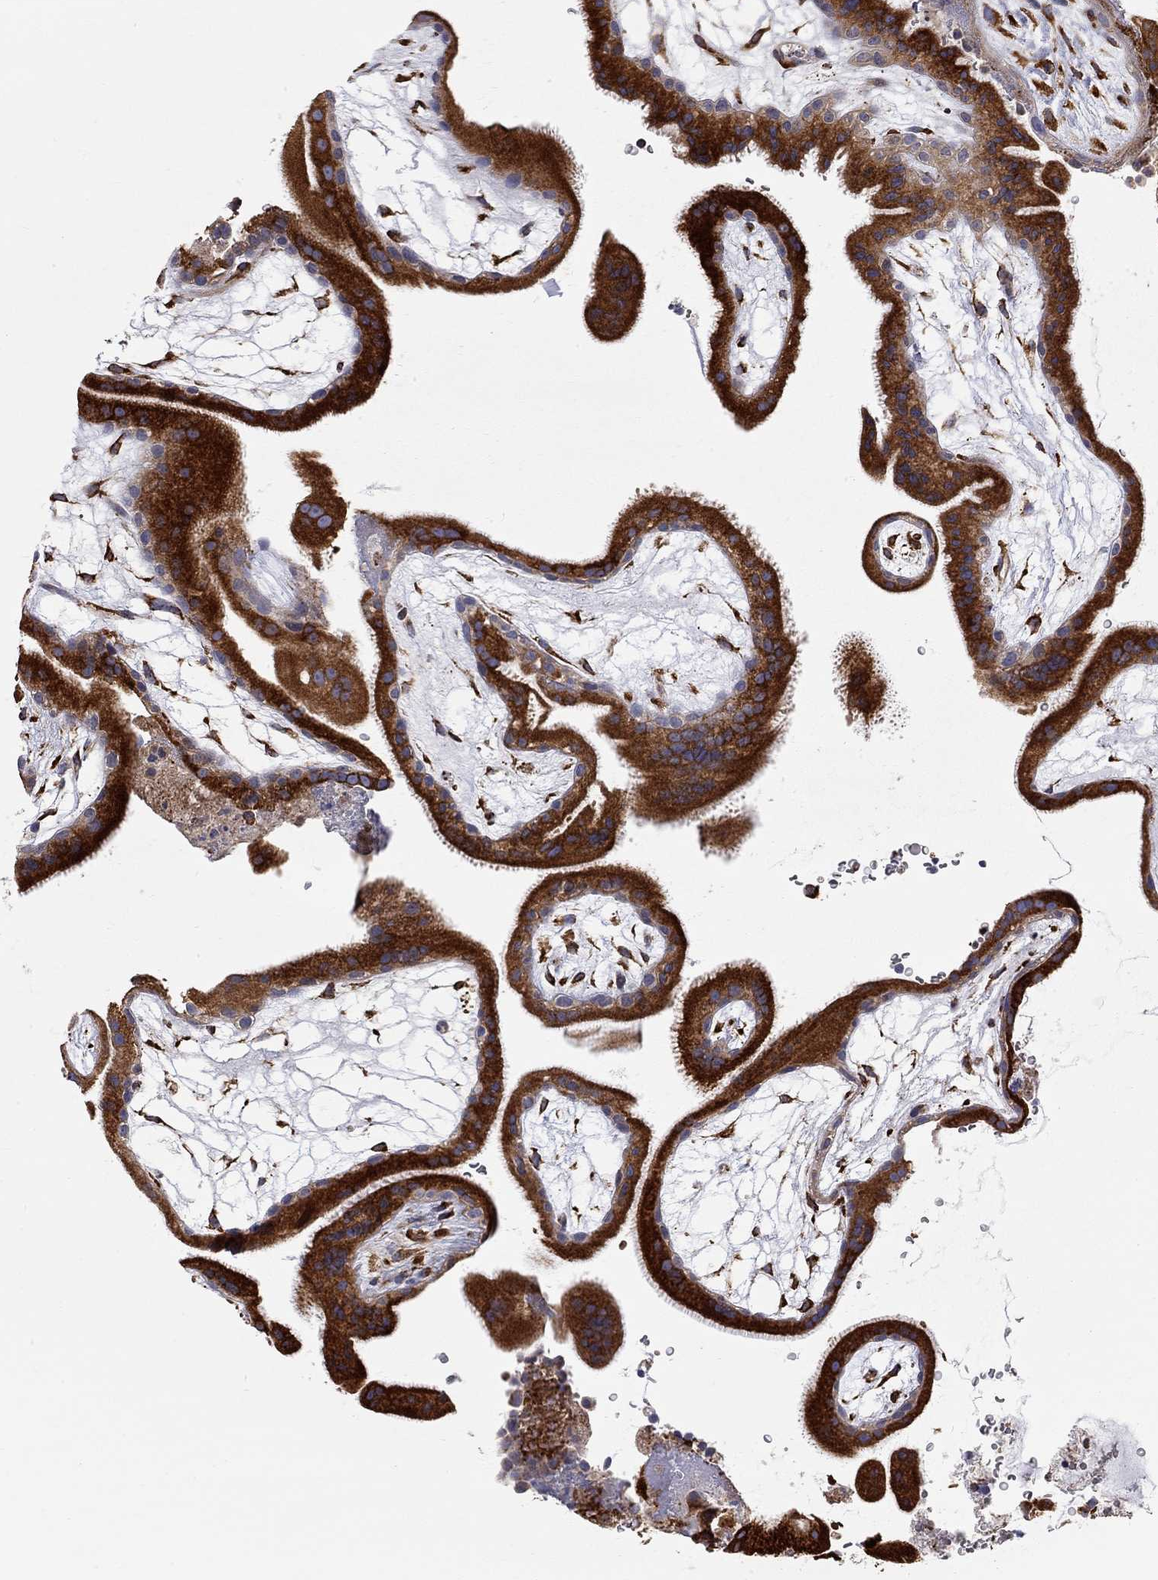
{"staining": {"intensity": "strong", "quantity": "25%-75%", "location": "cytoplasmic/membranous"}, "tissue": "placenta", "cell_type": "Decidual cells", "image_type": "normal", "snomed": [{"axis": "morphology", "description": "Normal tissue, NOS"}, {"axis": "topography", "description": "Placenta"}], "caption": "Decidual cells show strong cytoplasmic/membranous positivity in approximately 25%-75% of cells in benign placenta. (DAB (3,3'-diaminobenzidine) IHC with brightfield microscopy, high magnification).", "gene": "CASTOR1", "patient": {"sex": "female", "age": 19}}